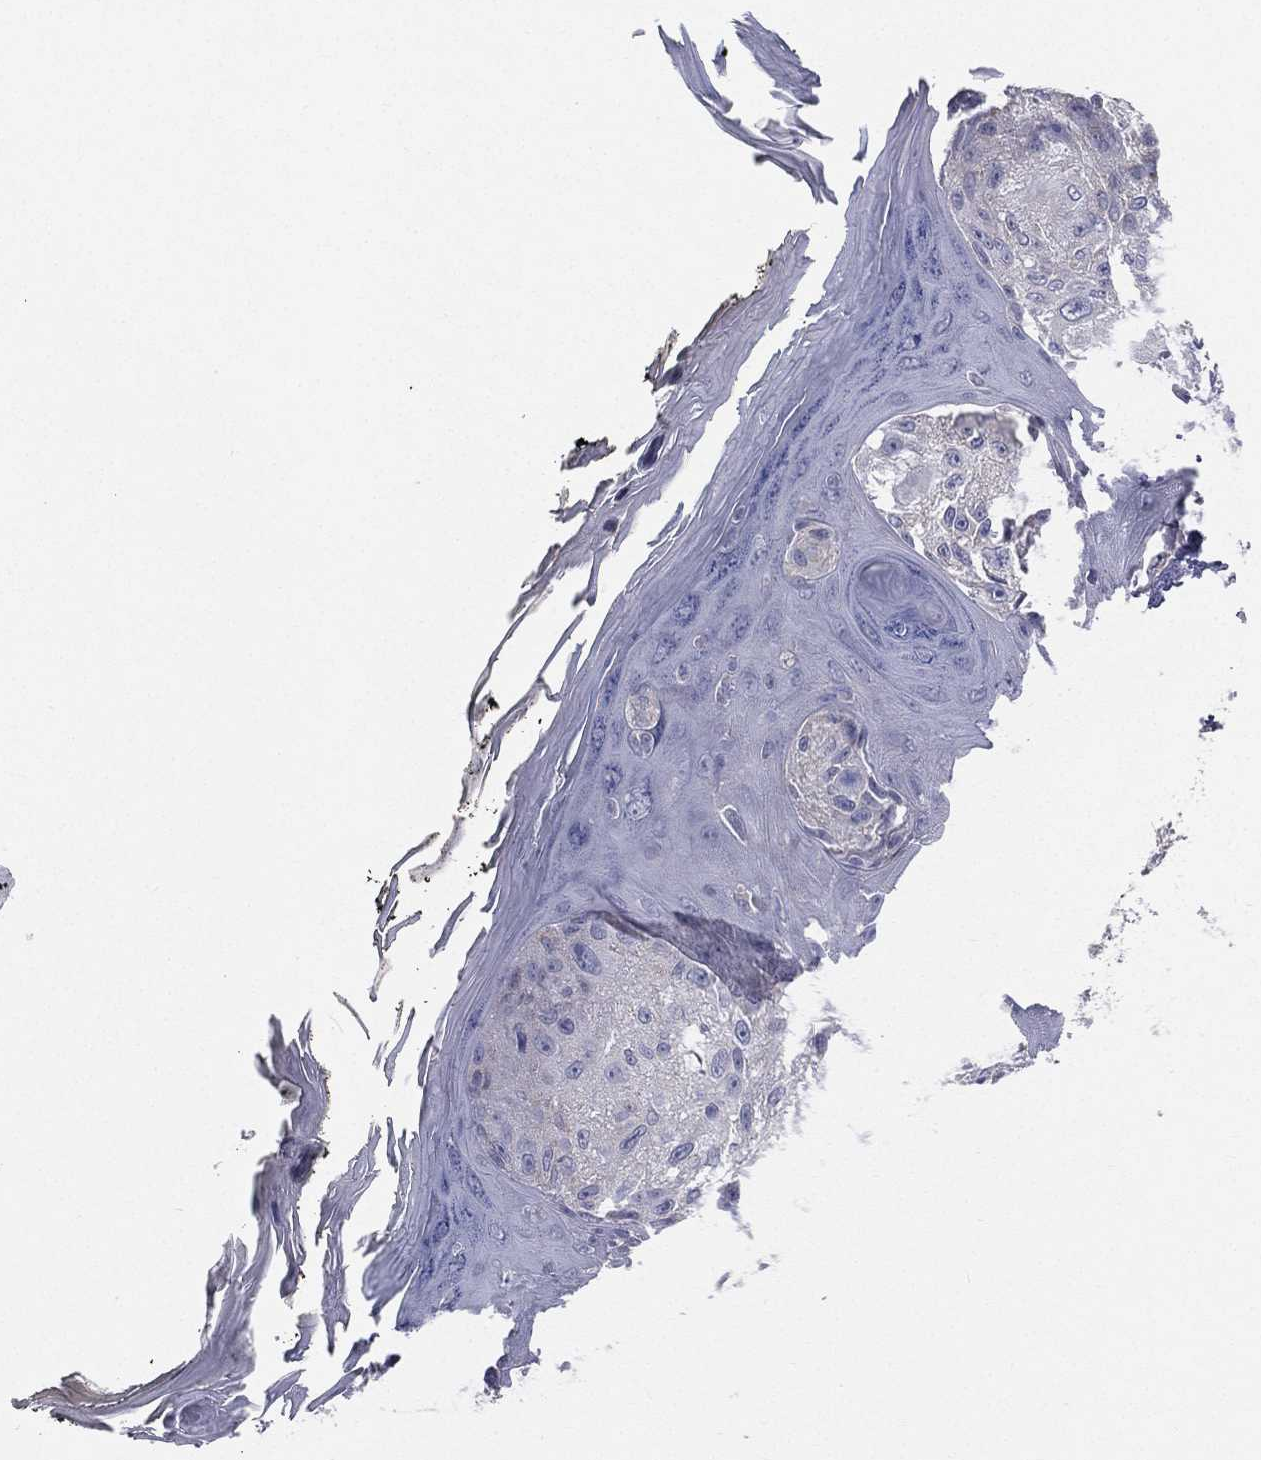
{"staining": {"intensity": "negative", "quantity": "none", "location": "none"}, "tissue": "melanoma", "cell_type": "Tumor cells", "image_type": "cancer", "snomed": [{"axis": "morphology", "description": "Malignant melanoma, NOS"}, {"axis": "topography", "description": "Skin"}], "caption": "An immunohistochemistry histopathology image of malignant melanoma is shown. There is no staining in tumor cells of malignant melanoma.", "gene": "STK31", "patient": {"sex": "male", "age": 61}}